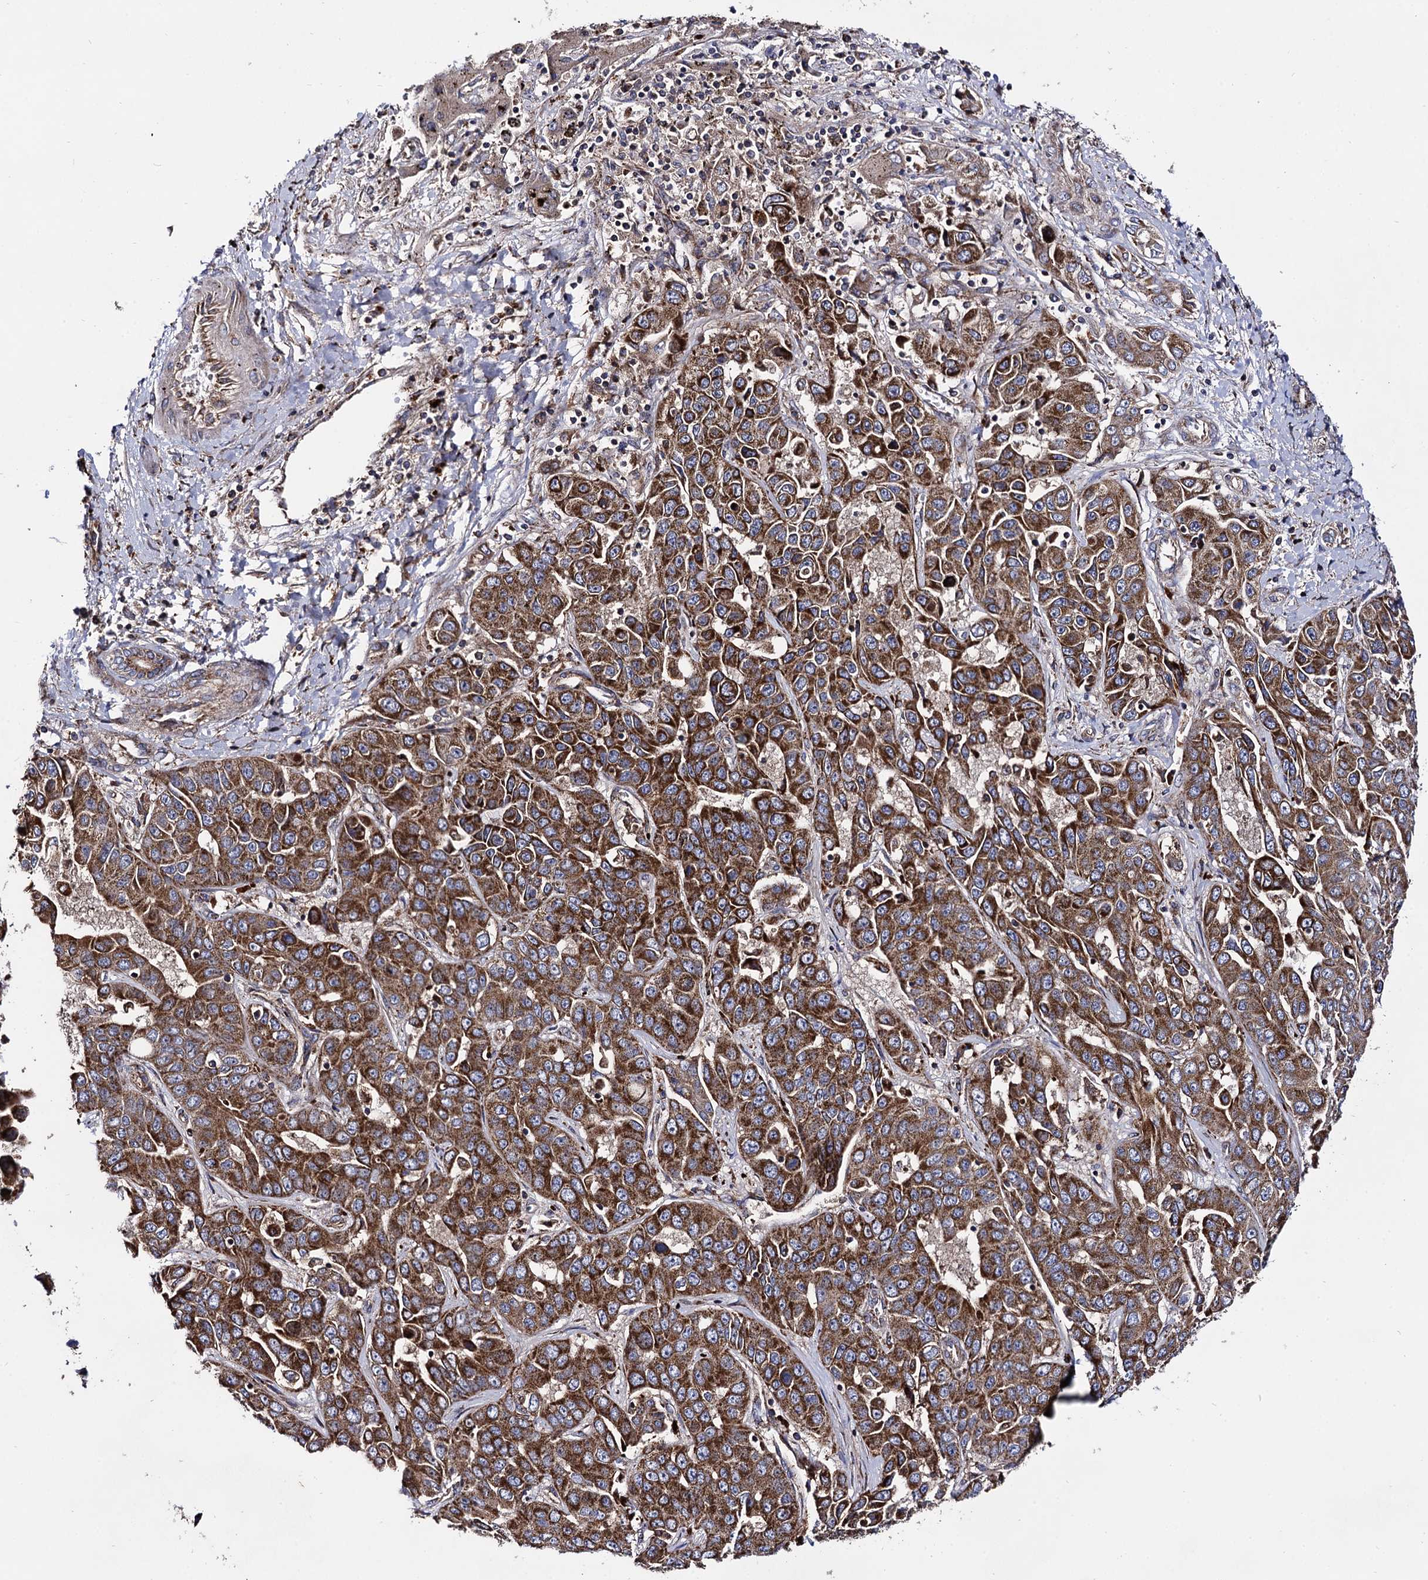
{"staining": {"intensity": "strong", "quantity": ">75%", "location": "cytoplasmic/membranous"}, "tissue": "liver cancer", "cell_type": "Tumor cells", "image_type": "cancer", "snomed": [{"axis": "morphology", "description": "Cholangiocarcinoma"}, {"axis": "topography", "description": "Liver"}], "caption": "IHC (DAB) staining of human liver cancer exhibits strong cytoplasmic/membranous protein expression in approximately >75% of tumor cells.", "gene": "IQCH", "patient": {"sex": "female", "age": 52}}